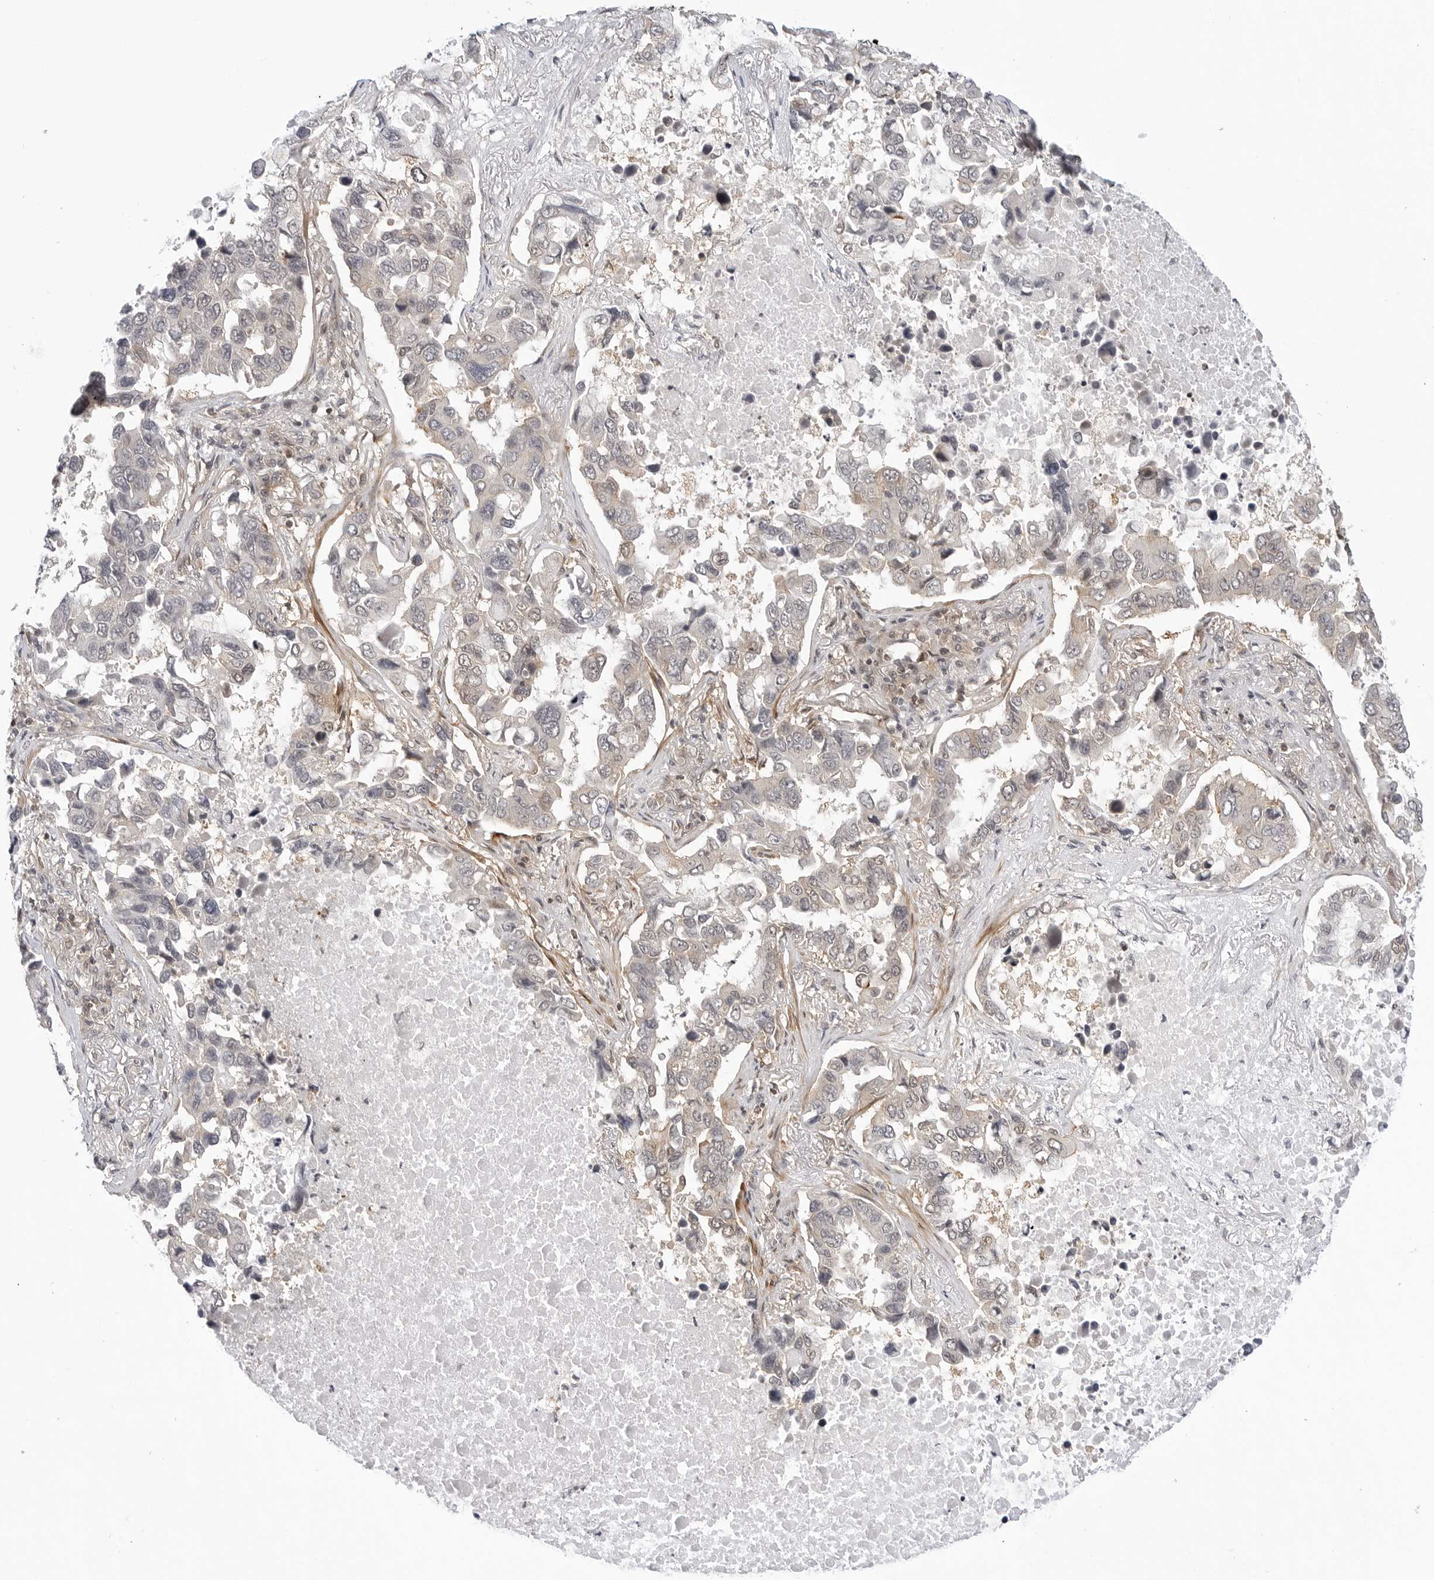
{"staining": {"intensity": "weak", "quantity": "25%-75%", "location": "cytoplasmic/membranous"}, "tissue": "lung cancer", "cell_type": "Tumor cells", "image_type": "cancer", "snomed": [{"axis": "morphology", "description": "Adenocarcinoma, NOS"}, {"axis": "topography", "description": "Lung"}], "caption": "Protein staining exhibits weak cytoplasmic/membranous staining in approximately 25%-75% of tumor cells in lung adenocarcinoma. The protein of interest is shown in brown color, while the nuclei are stained blue.", "gene": "MAP2K5", "patient": {"sex": "male", "age": 64}}